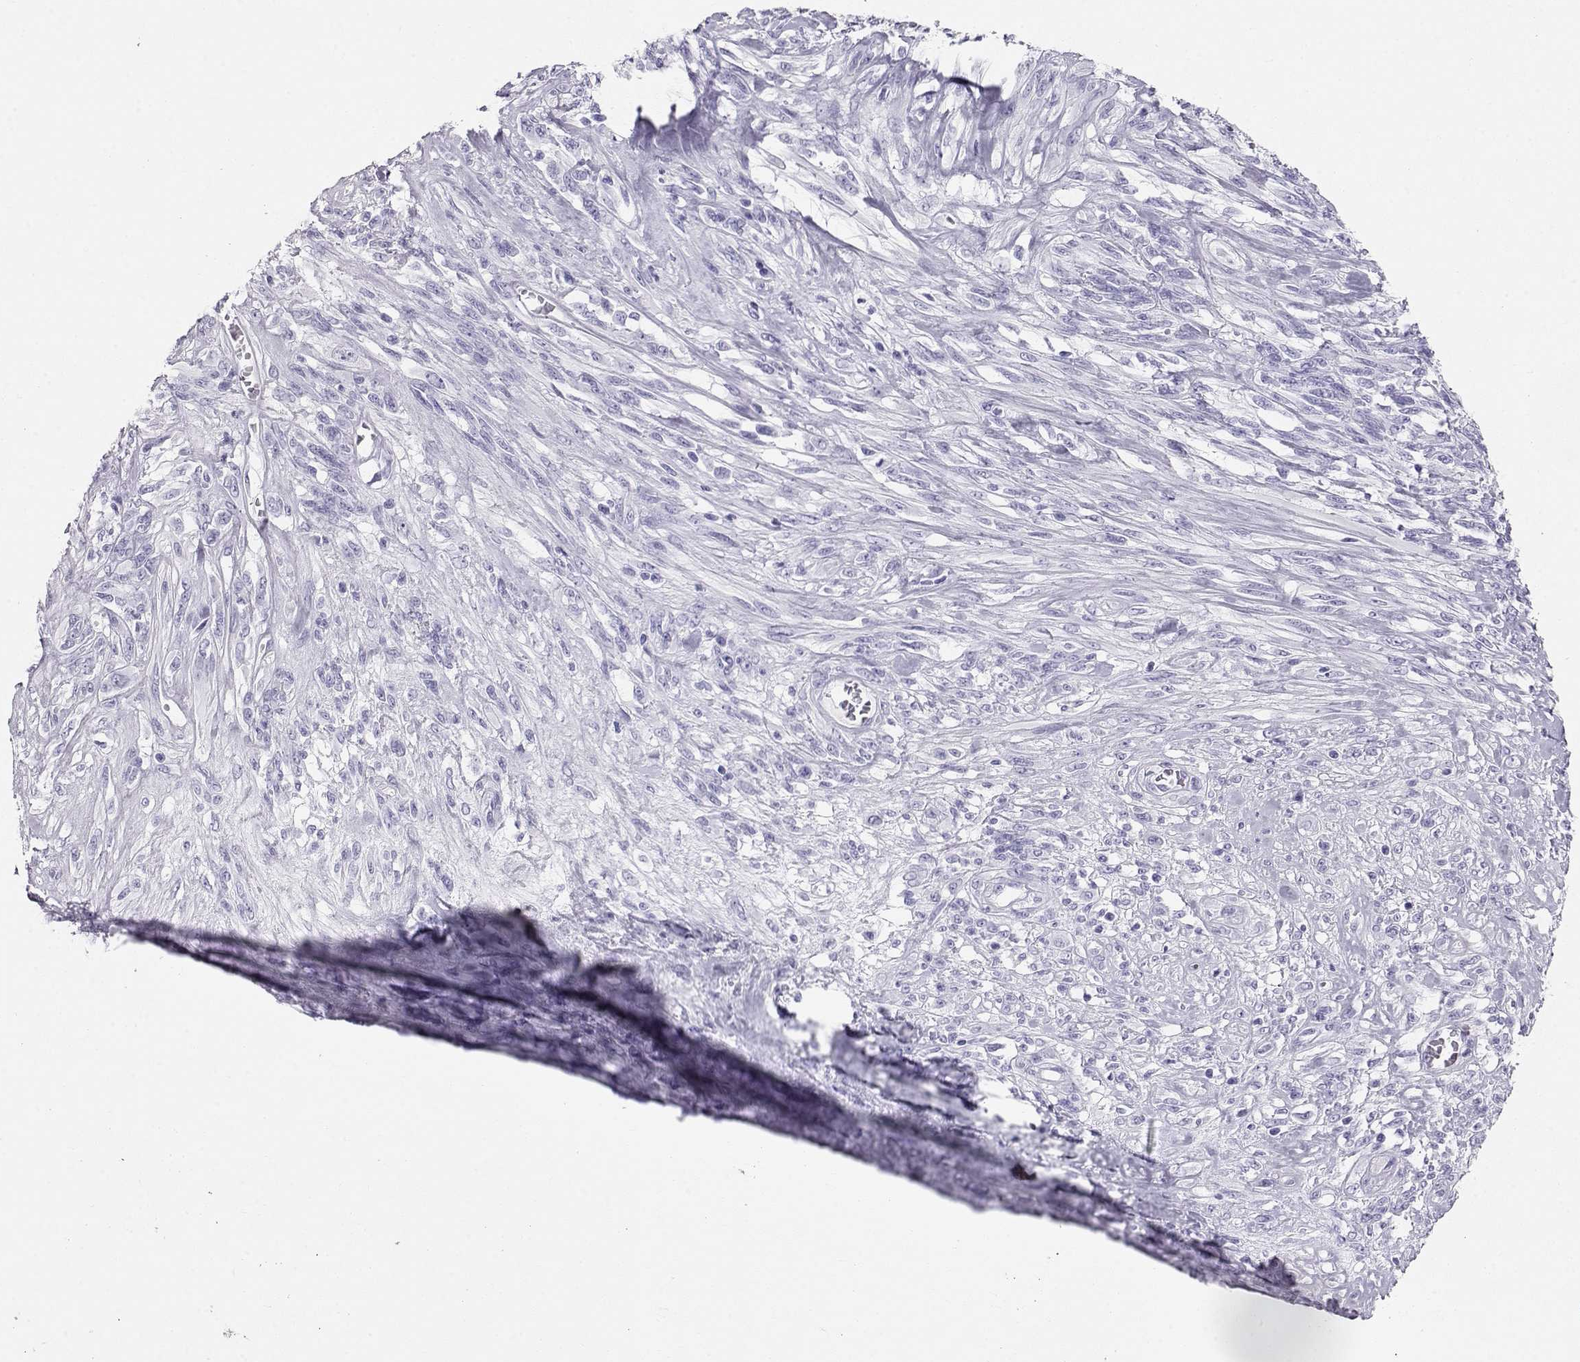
{"staining": {"intensity": "negative", "quantity": "none", "location": "none"}, "tissue": "melanoma", "cell_type": "Tumor cells", "image_type": "cancer", "snomed": [{"axis": "morphology", "description": "Malignant melanoma, NOS"}, {"axis": "topography", "description": "Skin"}], "caption": "IHC micrograph of malignant melanoma stained for a protein (brown), which reveals no staining in tumor cells. (Brightfield microscopy of DAB (3,3'-diaminobenzidine) IHC at high magnification).", "gene": "RD3", "patient": {"sex": "female", "age": 91}}